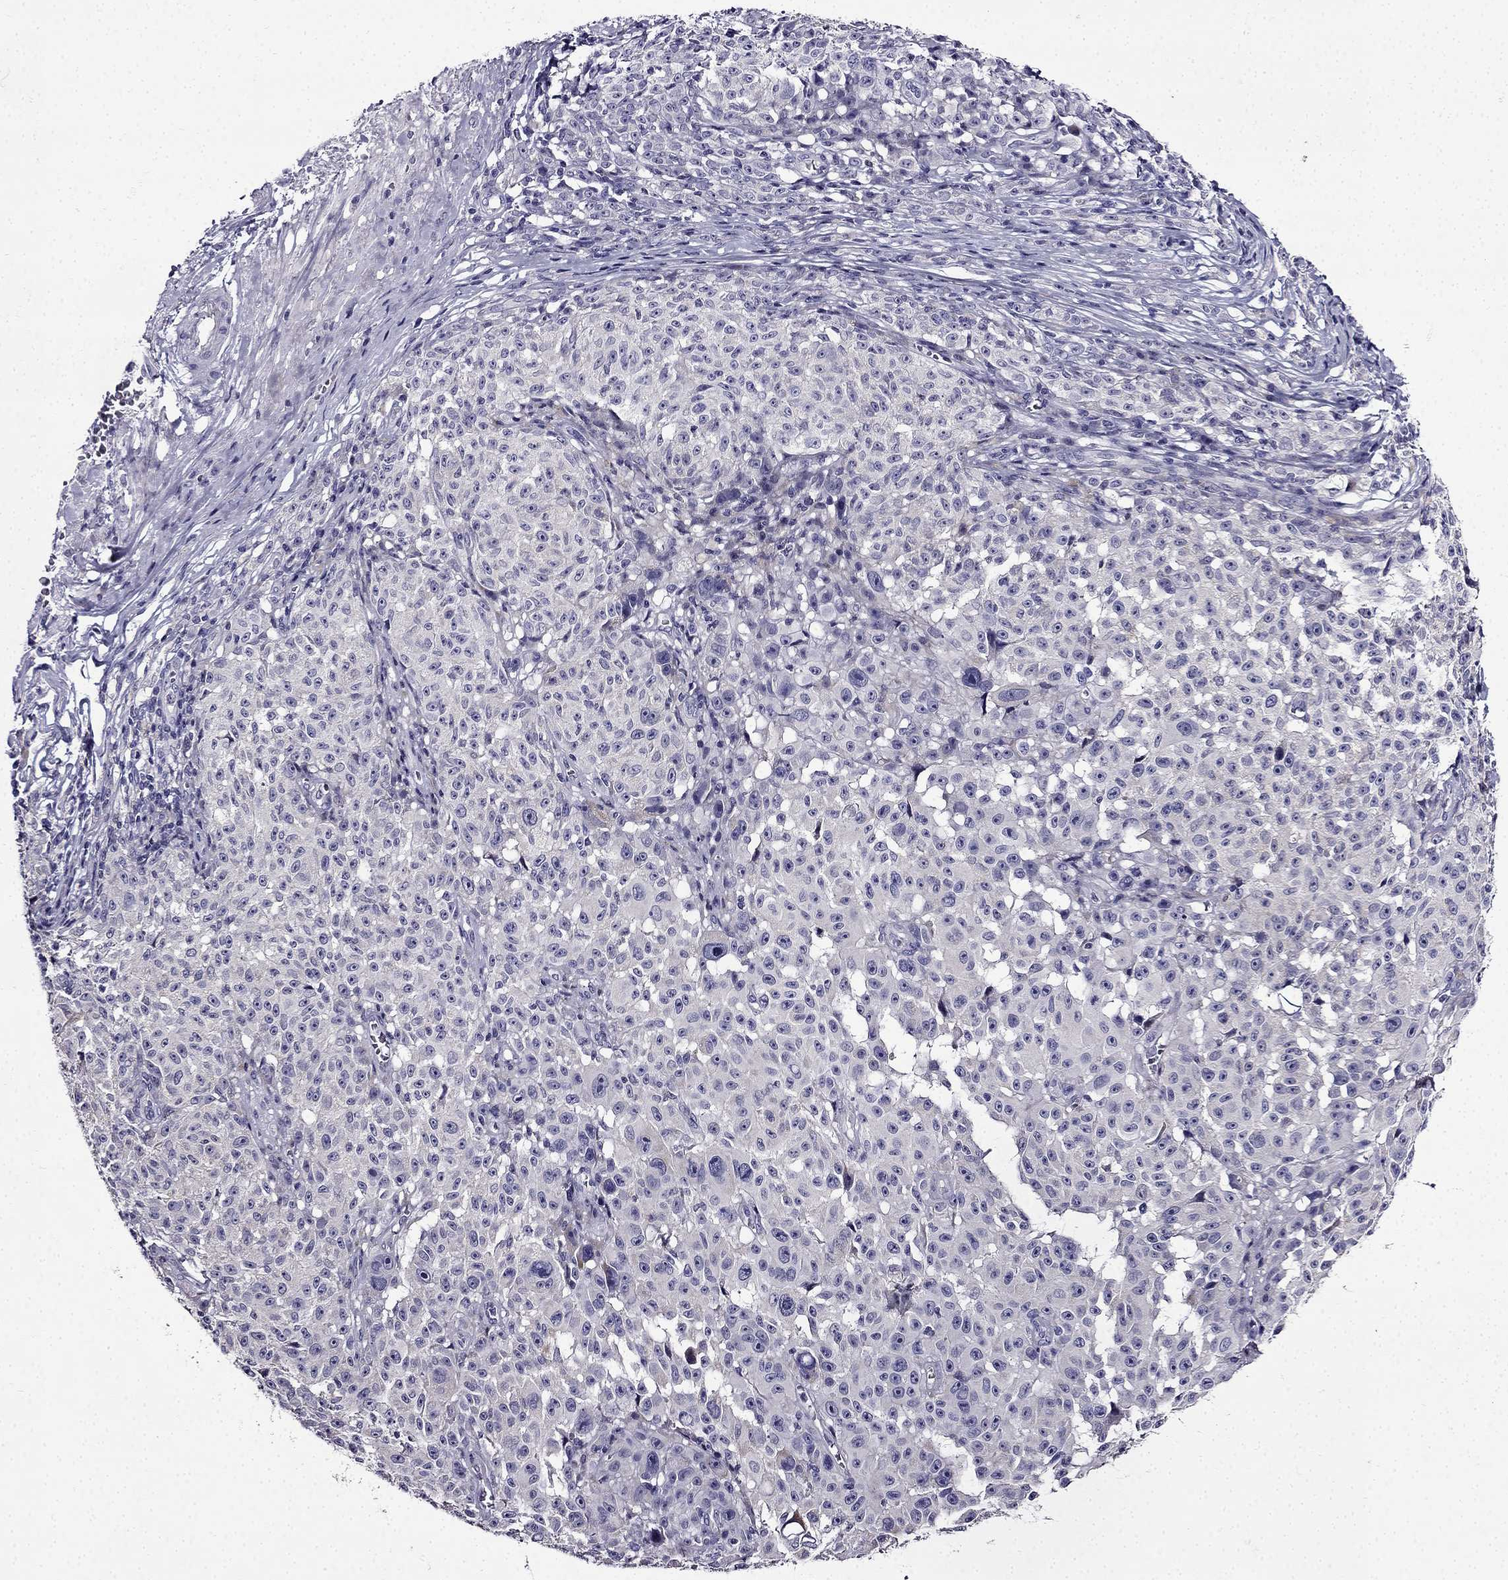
{"staining": {"intensity": "negative", "quantity": "none", "location": "none"}, "tissue": "melanoma", "cell_type": "Tumor cells", "image_type": "cancer", "snomed": [{"axis": "morphology", "description": "Malignant melanoma, NOS"}, {"axis": "topography", "description": "Skin"}], "caption": "An IHC histopathology image of malignant melanoma is shown. There is no staining in tumor cells of malignant melanoma.", "gene": "TMEM266", "patient": {"sex": "female", "age": 82}}